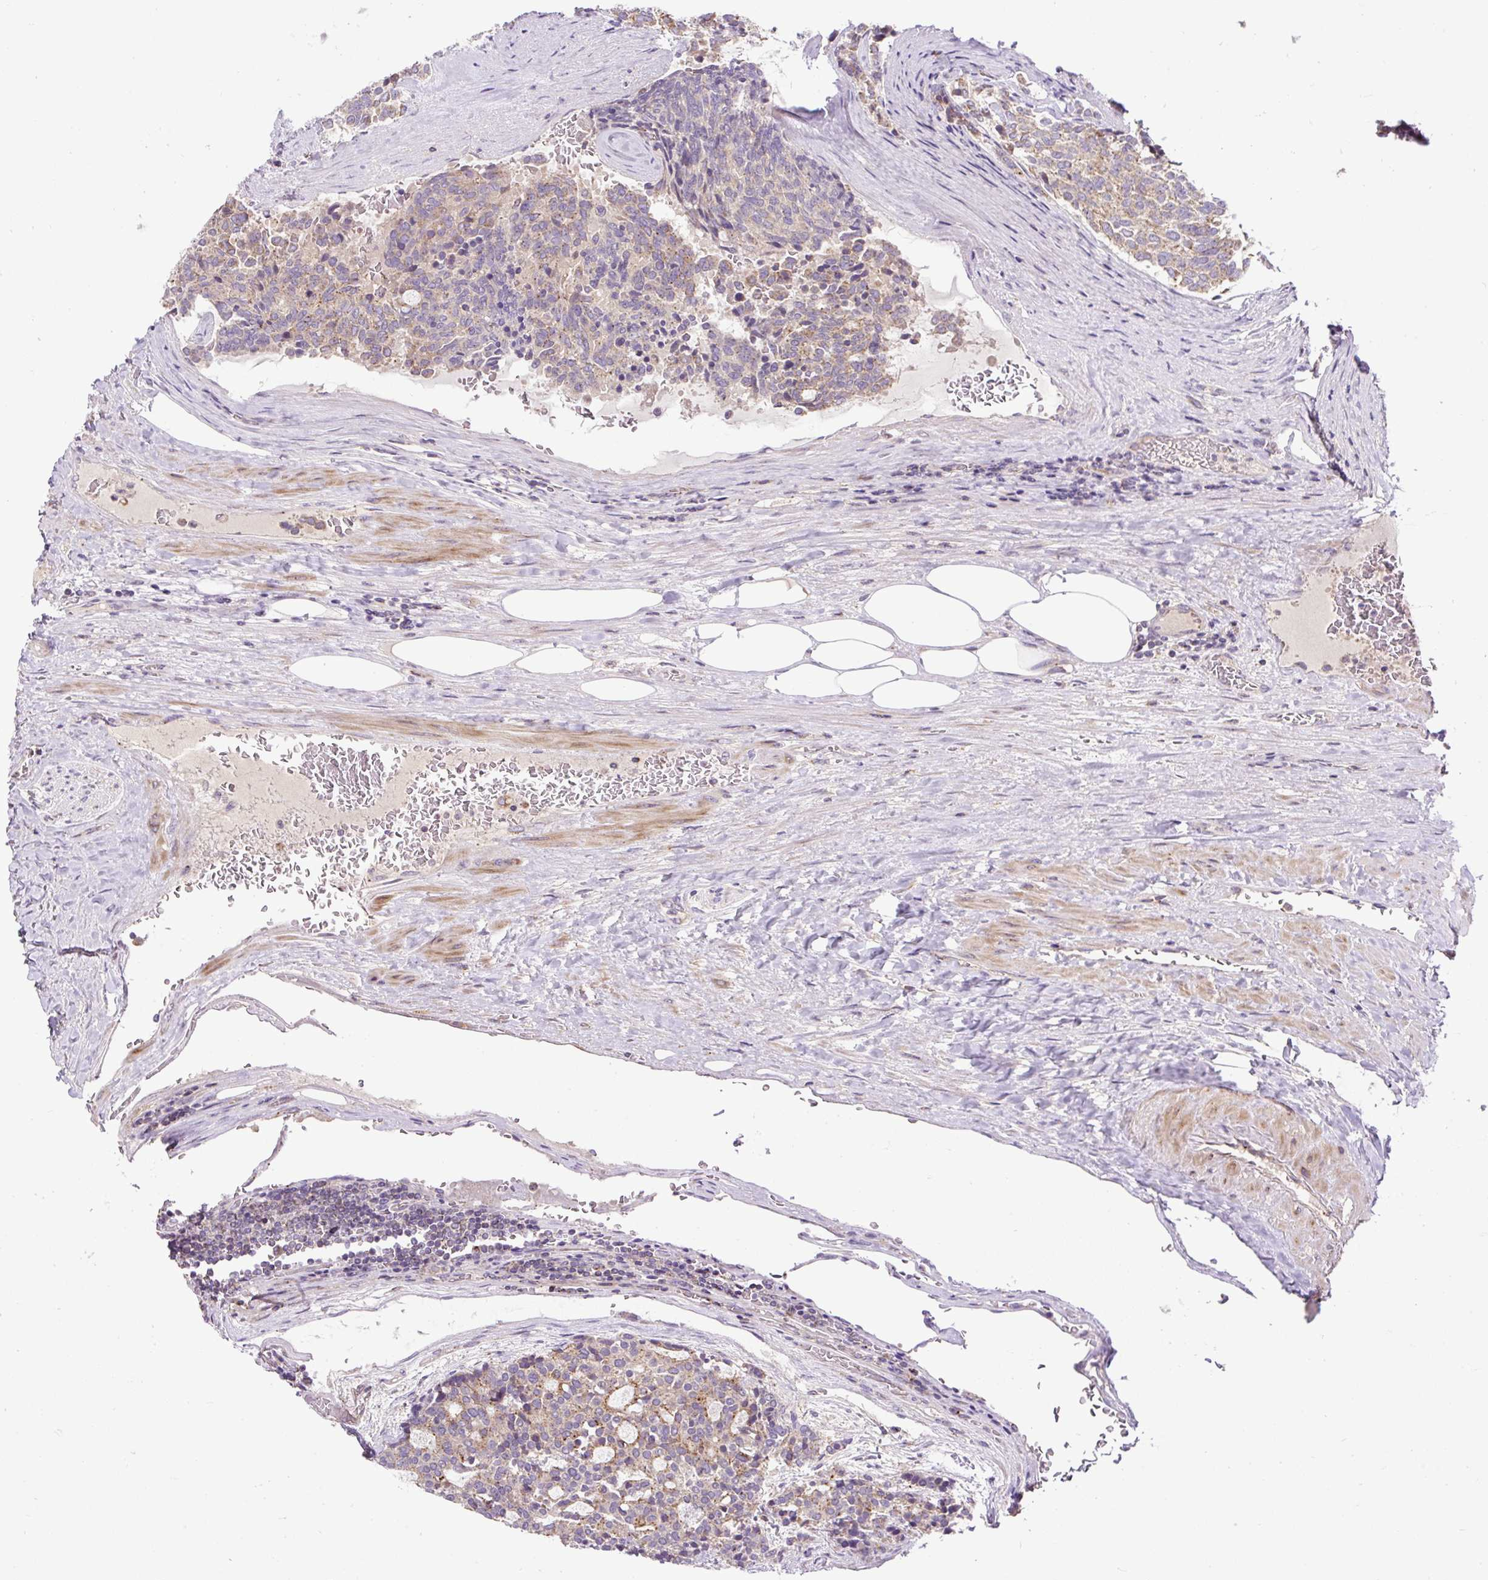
{"staining": {"intensity": "weak", "quantity": "25%-75%", "location": "cytoplasmic/membranous"}, "tissue": "carcinoid", "cell_type": "Tumor cells", "image_type": "cancer", "snomed": [{"axis": "morphology", "description": "Carcinoid, malignant, NOS"}, {"axis": "topography", "description": "Pancreas"}], "caption": "A brown stain labels weak cytoplasmic/membranous staining of a protein in carcinoid tumor cells.", "gene": "ZNF547", "patient": {"sex": "female", "age": 54}}